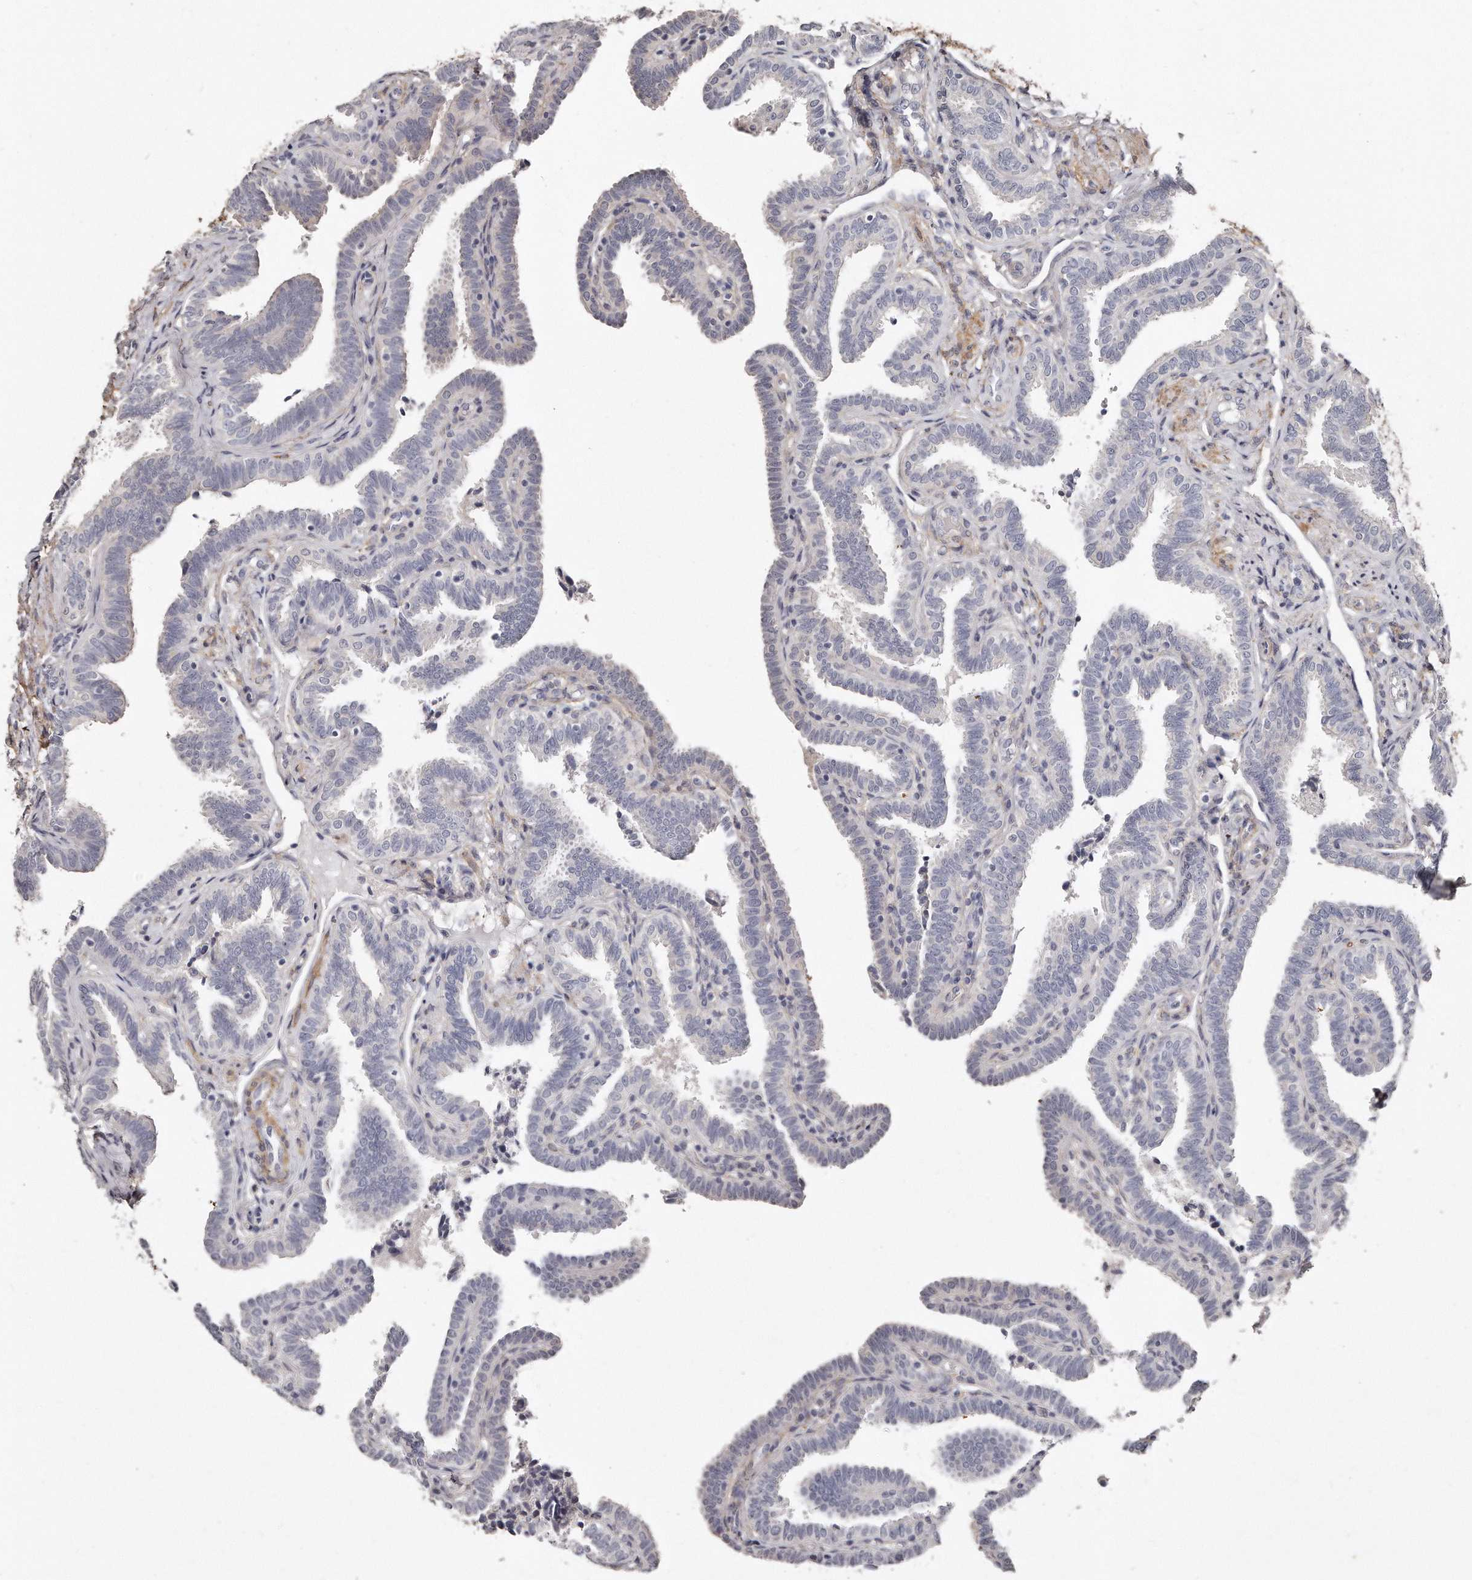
{"staining": {"intensity": "negative", "quantity": "none", "location": "none"}, "tissue": "fallopian tube", "cell_type": "Glandular cells", "image_type": "normal", "snomed": [{"axis": "morphology", "description": "Normal tissue, NOS"}, {"axis": "topography", "description": "Fallopian tube"}], "caption": "Protein analysis of normal fallopian tube reveals no significant staining in glandular cells. Brightfield microscopy of immunohistochemistry stained with DAB (3,3'-diaminobenzidine) (brown) and hematoxylin (blue), captured at high magnification.", "gene": "LMOD1", "patient": {"sex": "female", "age": 39}}